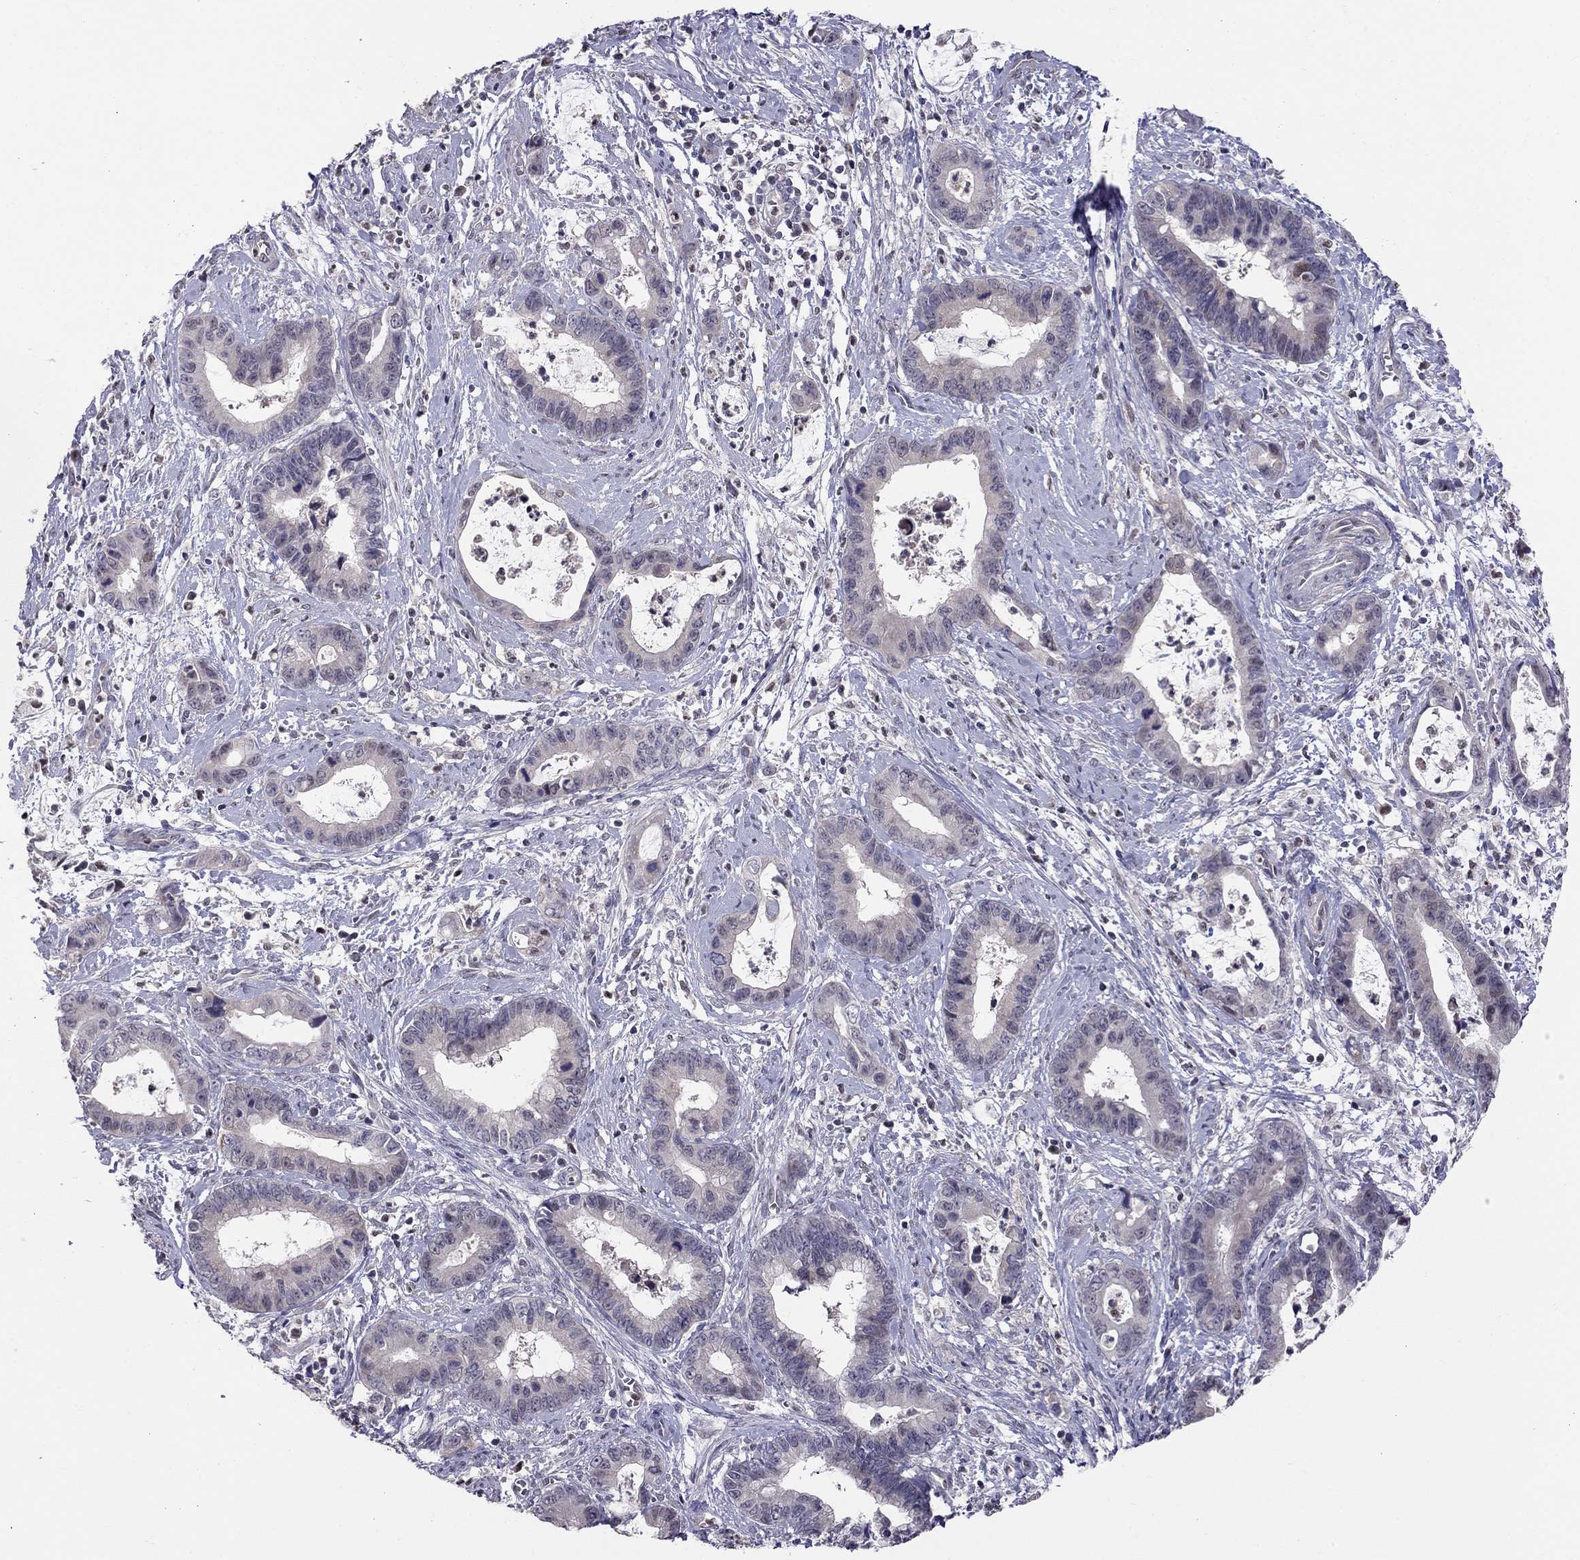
{"staining": {"intensity": "negative", "quantity": "none", "location": "none"}, "tissue": "cervical cancer", "cell_type": "Tumor cells", "image_type": "cancer", "snomed": [{"axis": "morphology", "description": "Adenocarcinoma, NOS"}, {"axis": "topography", "description": "Cervix"}], "caption": "High power microscopy photomicrograph of an immunohistochemistry (IHC) micrograph of cervical cancer (adenocarcinoma), revealing no significant expression in tumor cells. The staining is performed using DAB brown chromogen with nuclei counter-stained in using hematoxylin.", "gene": "LRRC39", "patient": {"sex": "female", "age": 44}}